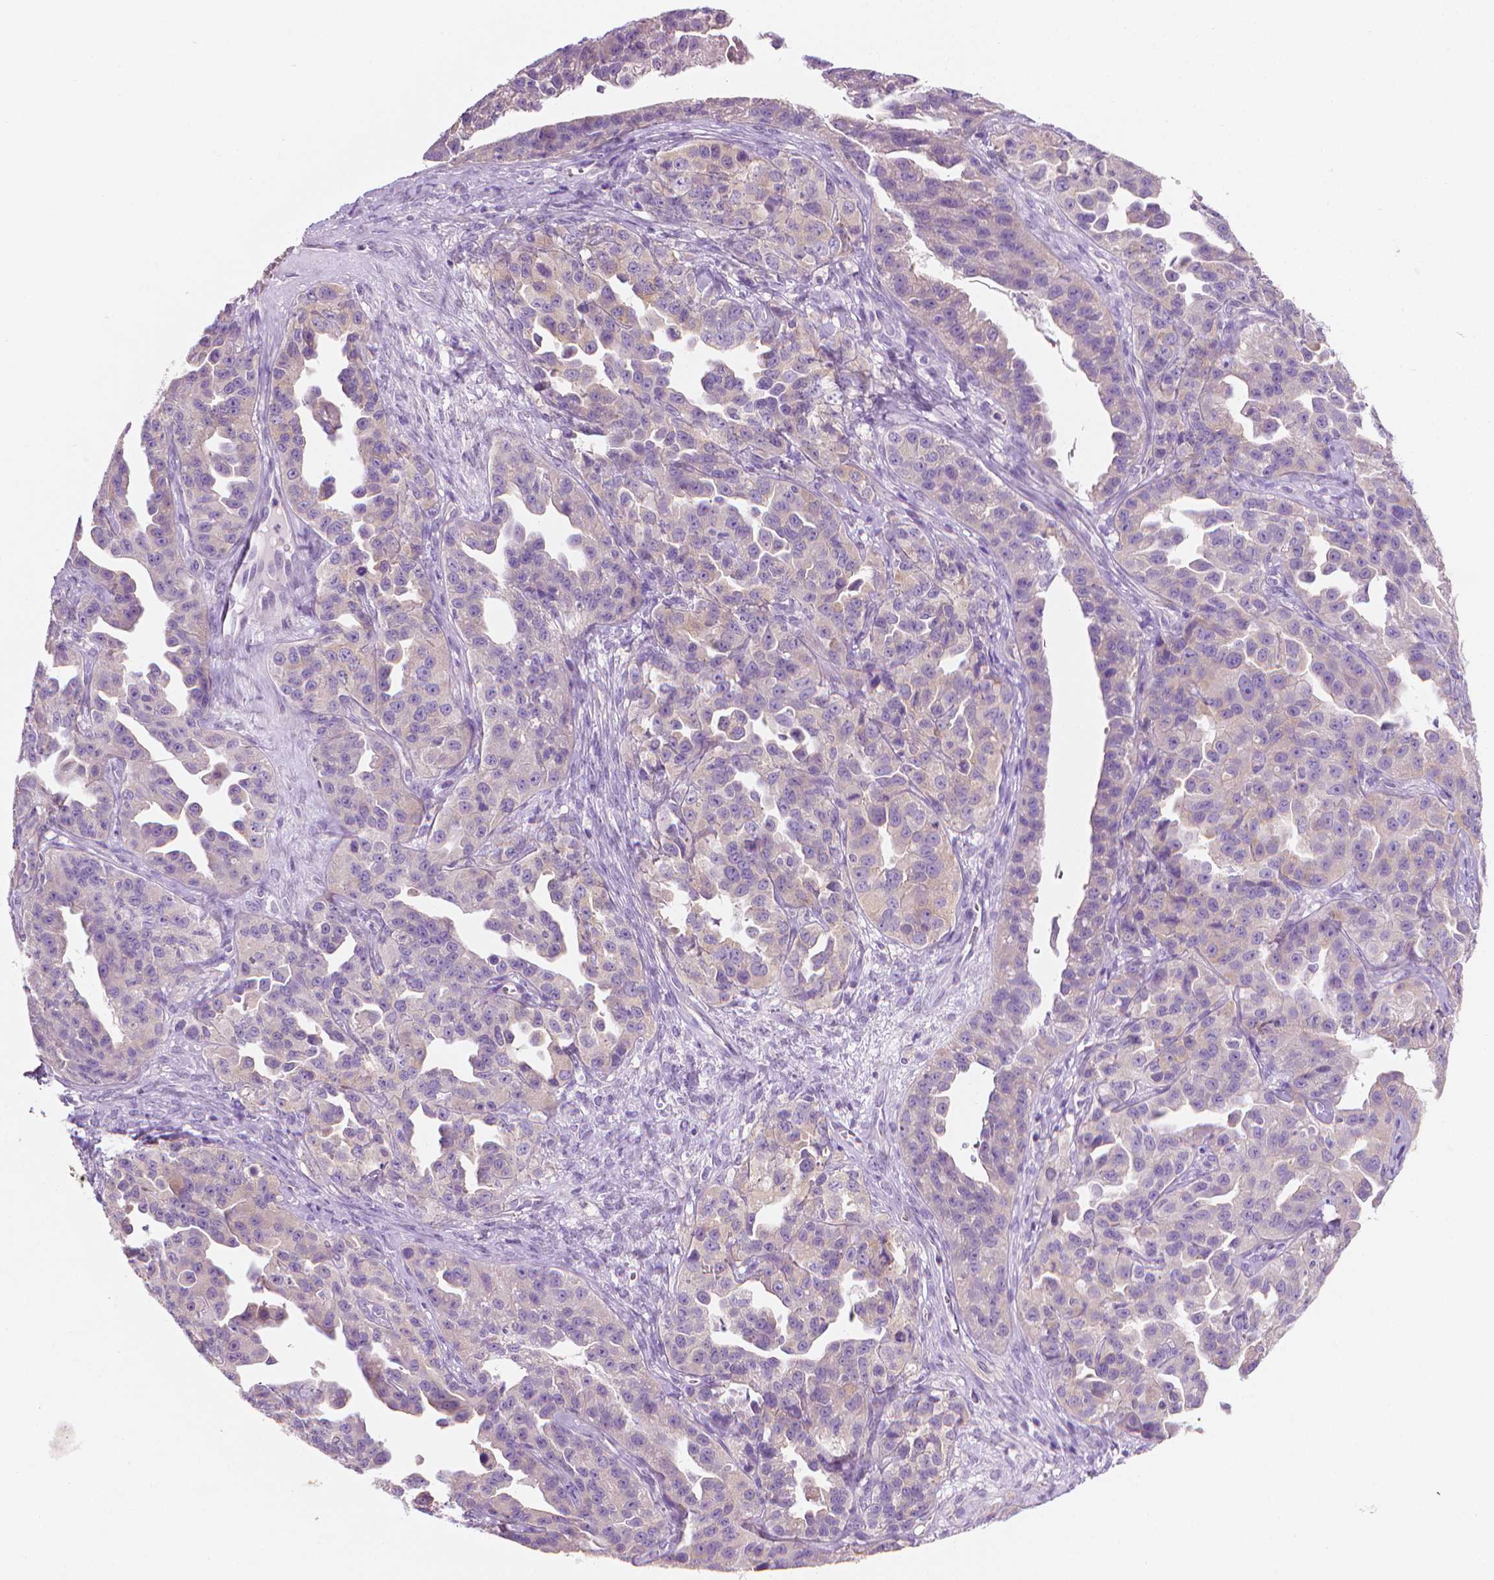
{"staining": {"intensity": "negative", "quantity": "none", "location": "none"}, "tissue": "ovarian cancer", "cell_type": "Tumor cells", "image_type": "cancer", "snomed": [{"axis": "morphology", "description": "Cystadenocarcinoma, serous, NOS"}, {"axis": "topography", "description": "Ovary"}], "caption": "Immunohistochemistry image of human ovarian cancer (serous cystadenocarcinoma) stained for a protein (brown), which exhibits no expression in tumor cells.", "gene": "FASN", "patient": {"sex": "female", "age": 75}}